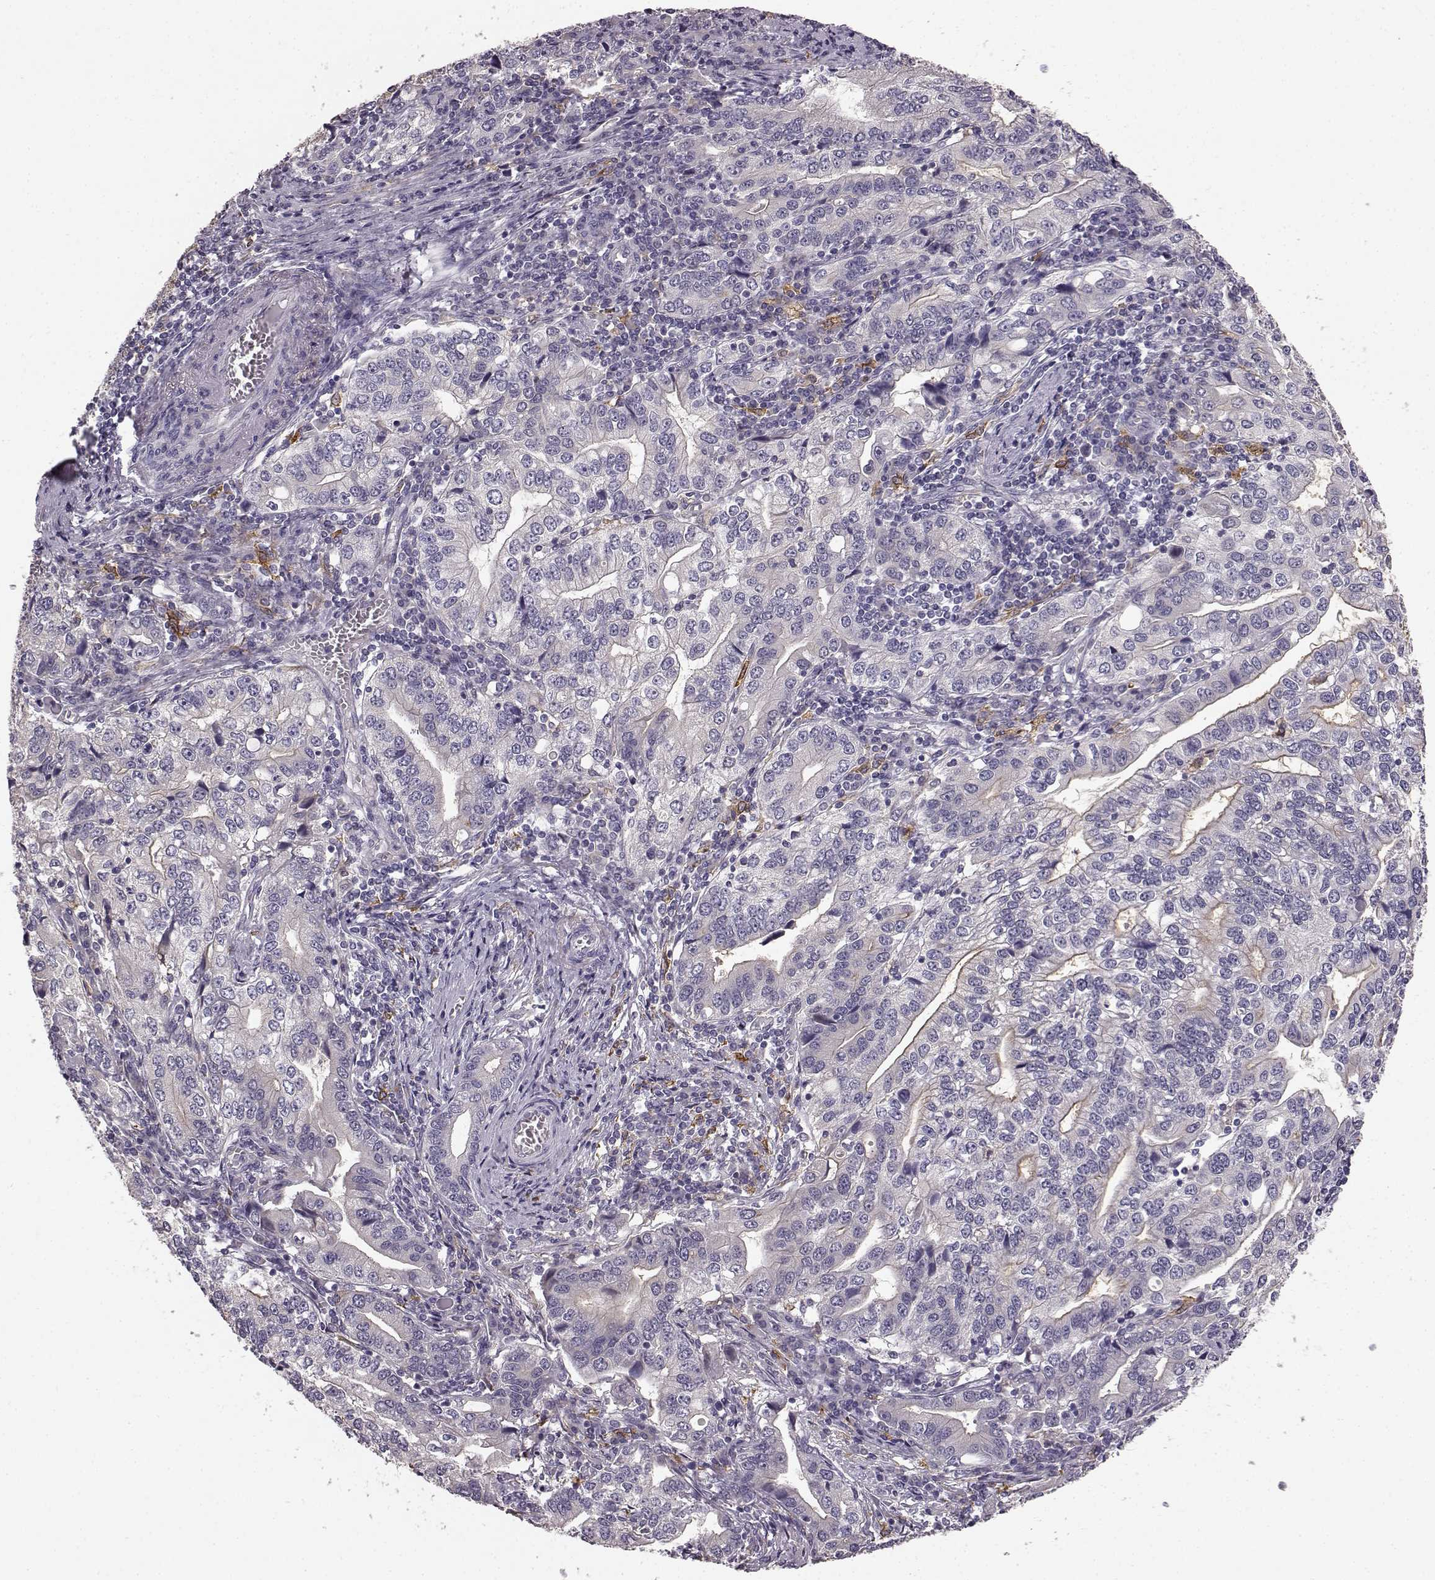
{"staining": {"intensity": "negative", "quantity": "none", "location": "none"}, "tissue": "stomach cancer", "cell_type": "Tumor cells", "image_type": "cancer", "snomed": [{"axis": "morphology", "description": "Adenocarcinoma, NOS"}, {"axis": "topography", "description": "Stomach, lower"}], "caption": "Protein analysis of stomach adenocarcinoma reveals no significant positivity in tumor cells. (DAB immunohistochemistry with hematoxylin counter stain).", "gene": "GHR", "patient": {"sex": "female", "age": 72}}